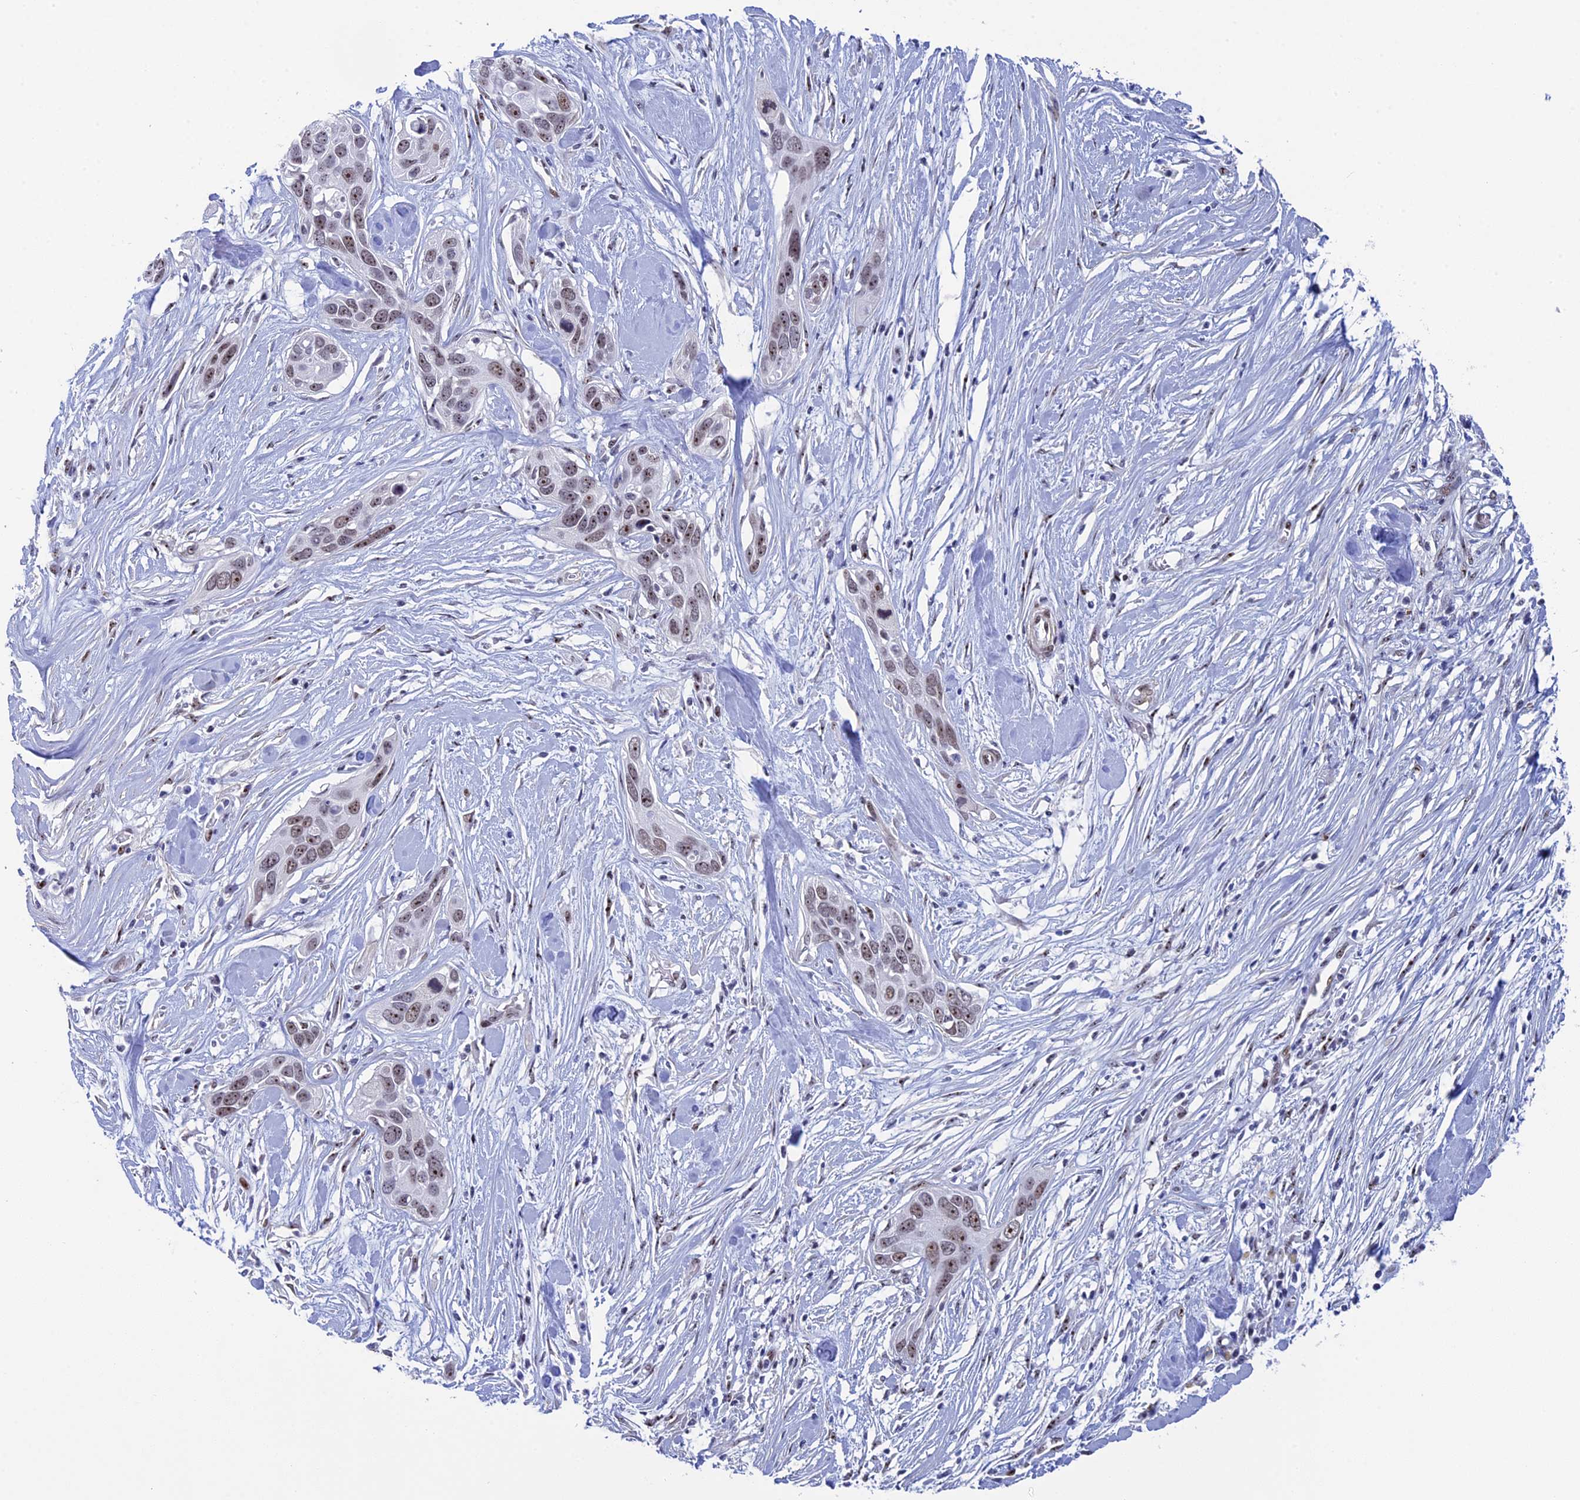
{"staining": {"intensity": "moderate", "quantity": ">75%", "location": "nuclear"}, "tissue": "pancreatic cancer", "cell_type": "Tumor cells", "image_type": "cancer", "snomed": [{"axis": "morphology", "description": "Adenocarcinoma, NOS"}, {"axis": "topography", "description": "Pancreas"}], "caption": "Immunohistochemistry (IHC) image of adenocarcinoma (pancreatic) stained for a protein (brown), which reveals medium levels of moderate nuclear staining in about >75% of tumor cells.", "gene": "CCDC86", "patient": {"sex": "female", "age": 60}}